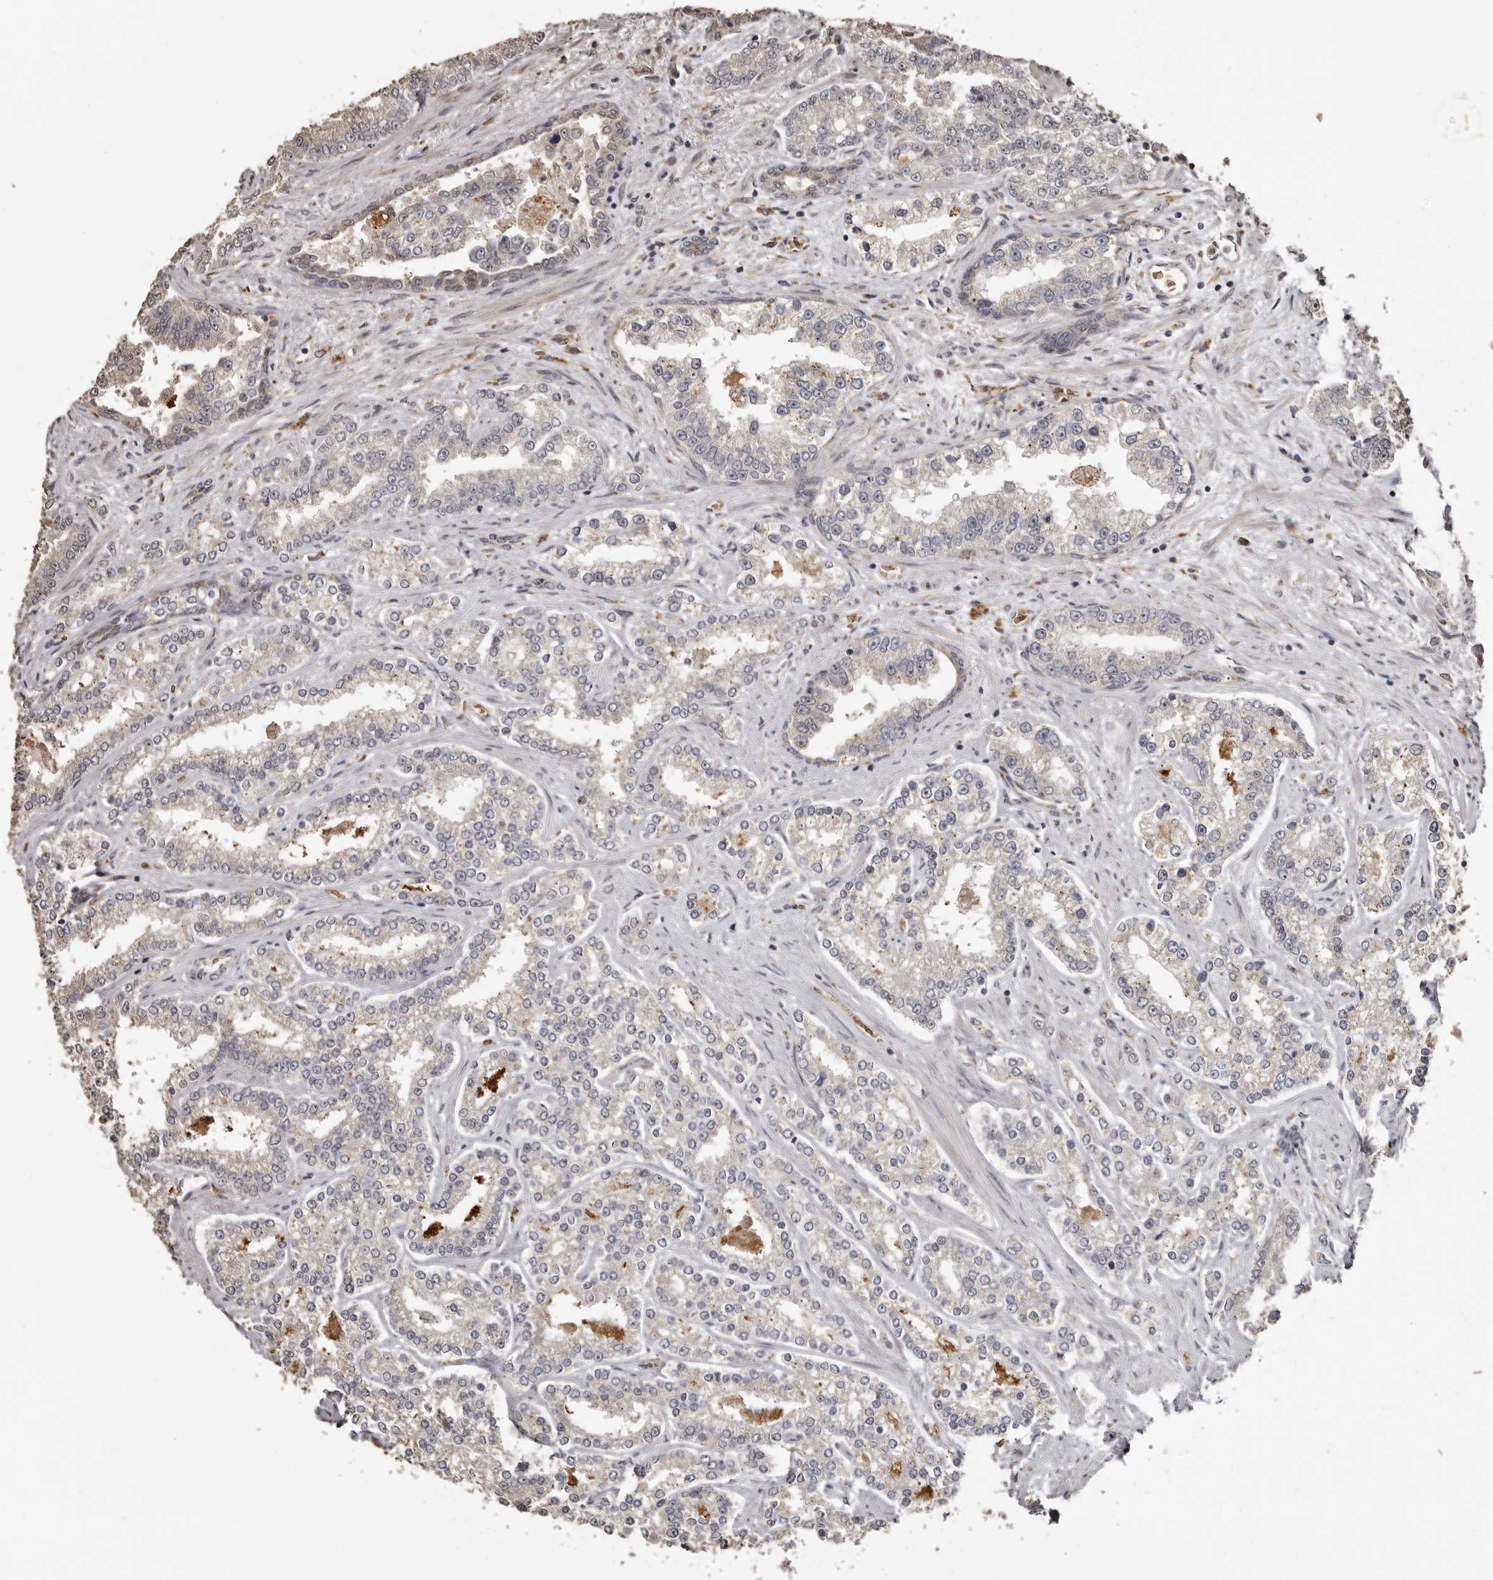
{"staining": {"intensity": "negative", "quantity": "none", "location": "none"}, "tissue": "prostate cancer", "cell_type": "Tumor cells", "image_type": "cancer", "snomed": [{"axis": "morphology", "description": "Normal tissue, NOS"}, {"axis": "morphology", "description": "Adenocarcinoma, High grade"}, {"axis": "topography", "description": "Prostate"}], "caption": "Tumor cells show no significant positivity in prostate high-grade adenocarcinoma.", "gene": "ENTREP1", "patient": {"sex": "male", "age": 83}}